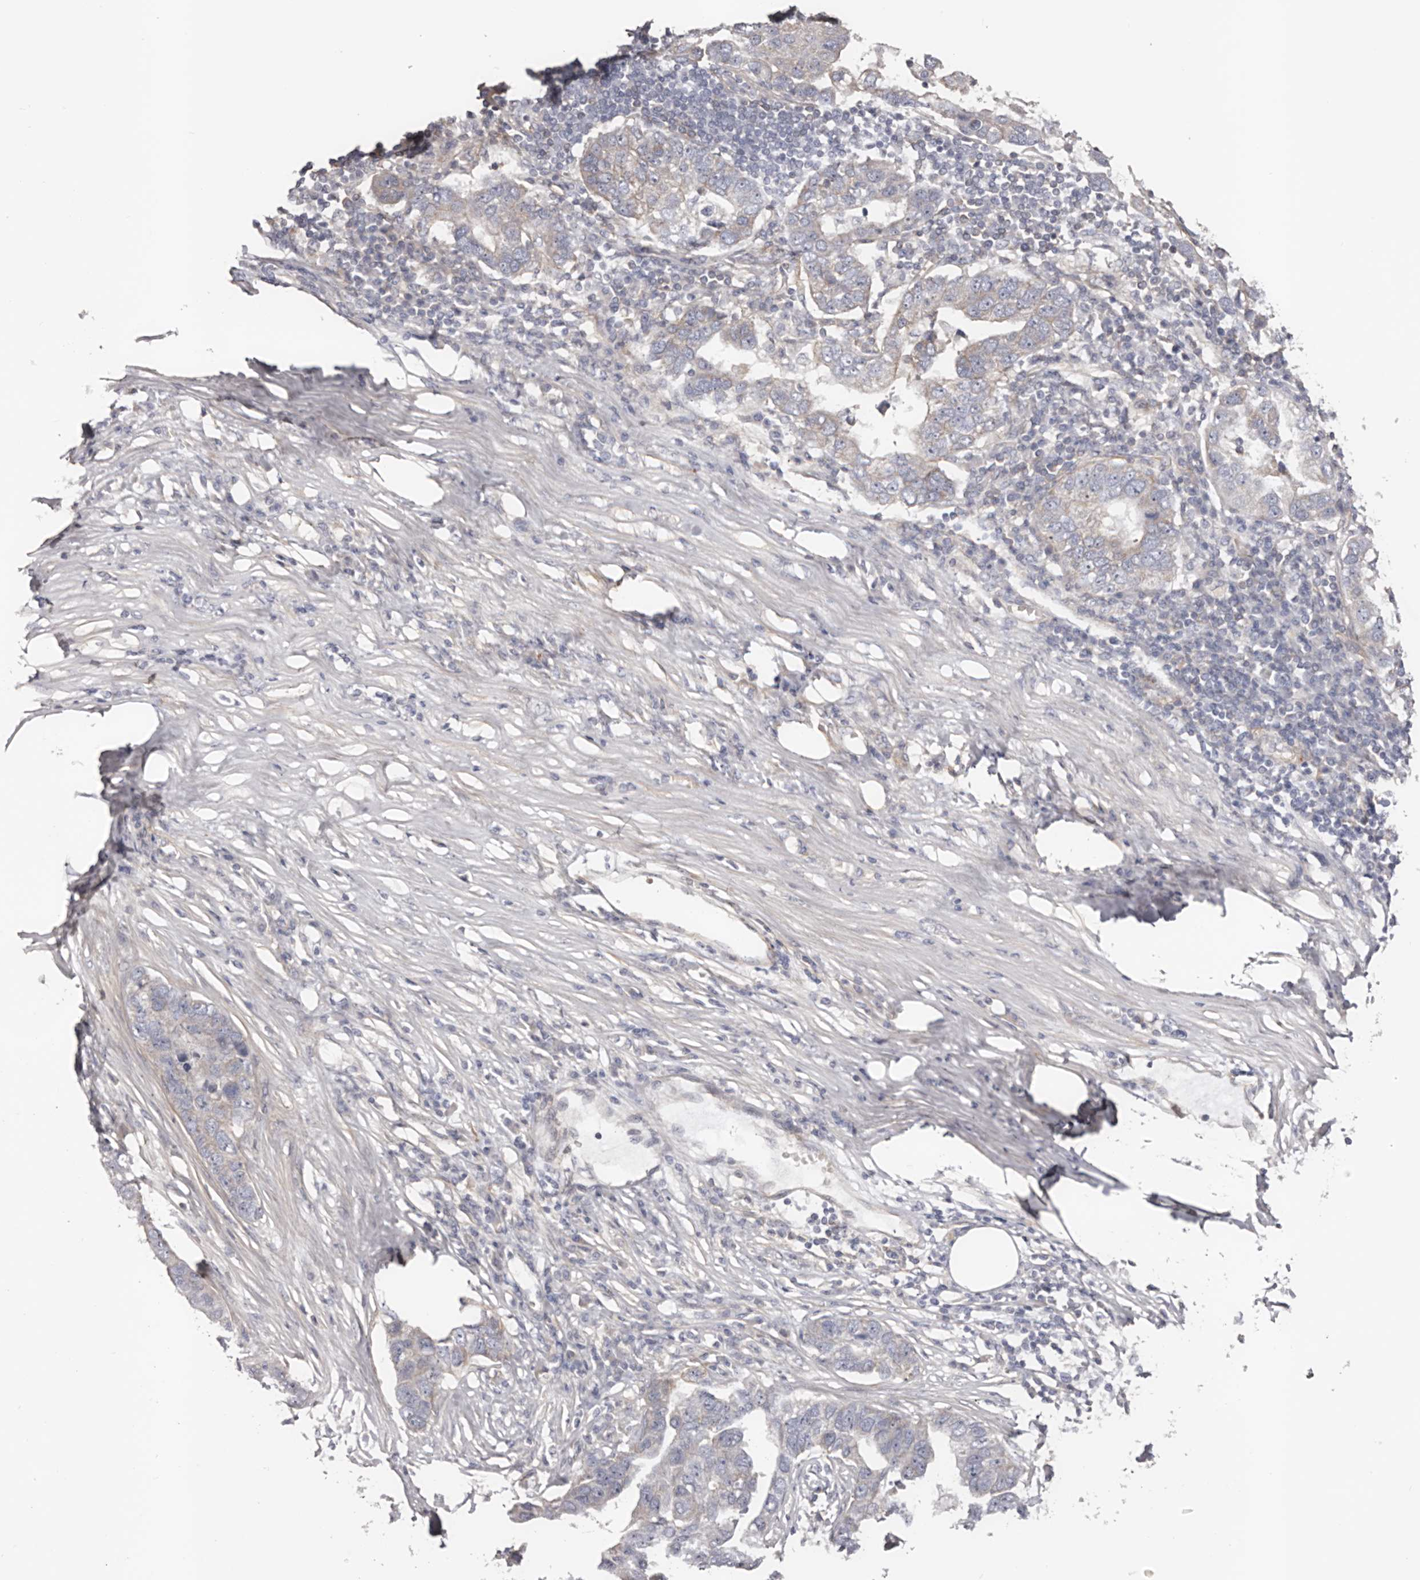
{"staining": {"intensity": "negative", "quantity": "none", "location": "none"}, "tissue": "pancreatic cancer", "cell_type": "Tumor cells", "image_type": "cancer", "snomed": [{"axis": "morphology", "description": "Adenocarcinoma, NOS"}, {"axis": "topography", "description": "Pancreas"}], "caption": "An image of pancreatic cancer stained for a protein reveals no brown staining in tumor cells.", "gene": "DMRT2", "patient": {"sex": "female", "age": 61}}